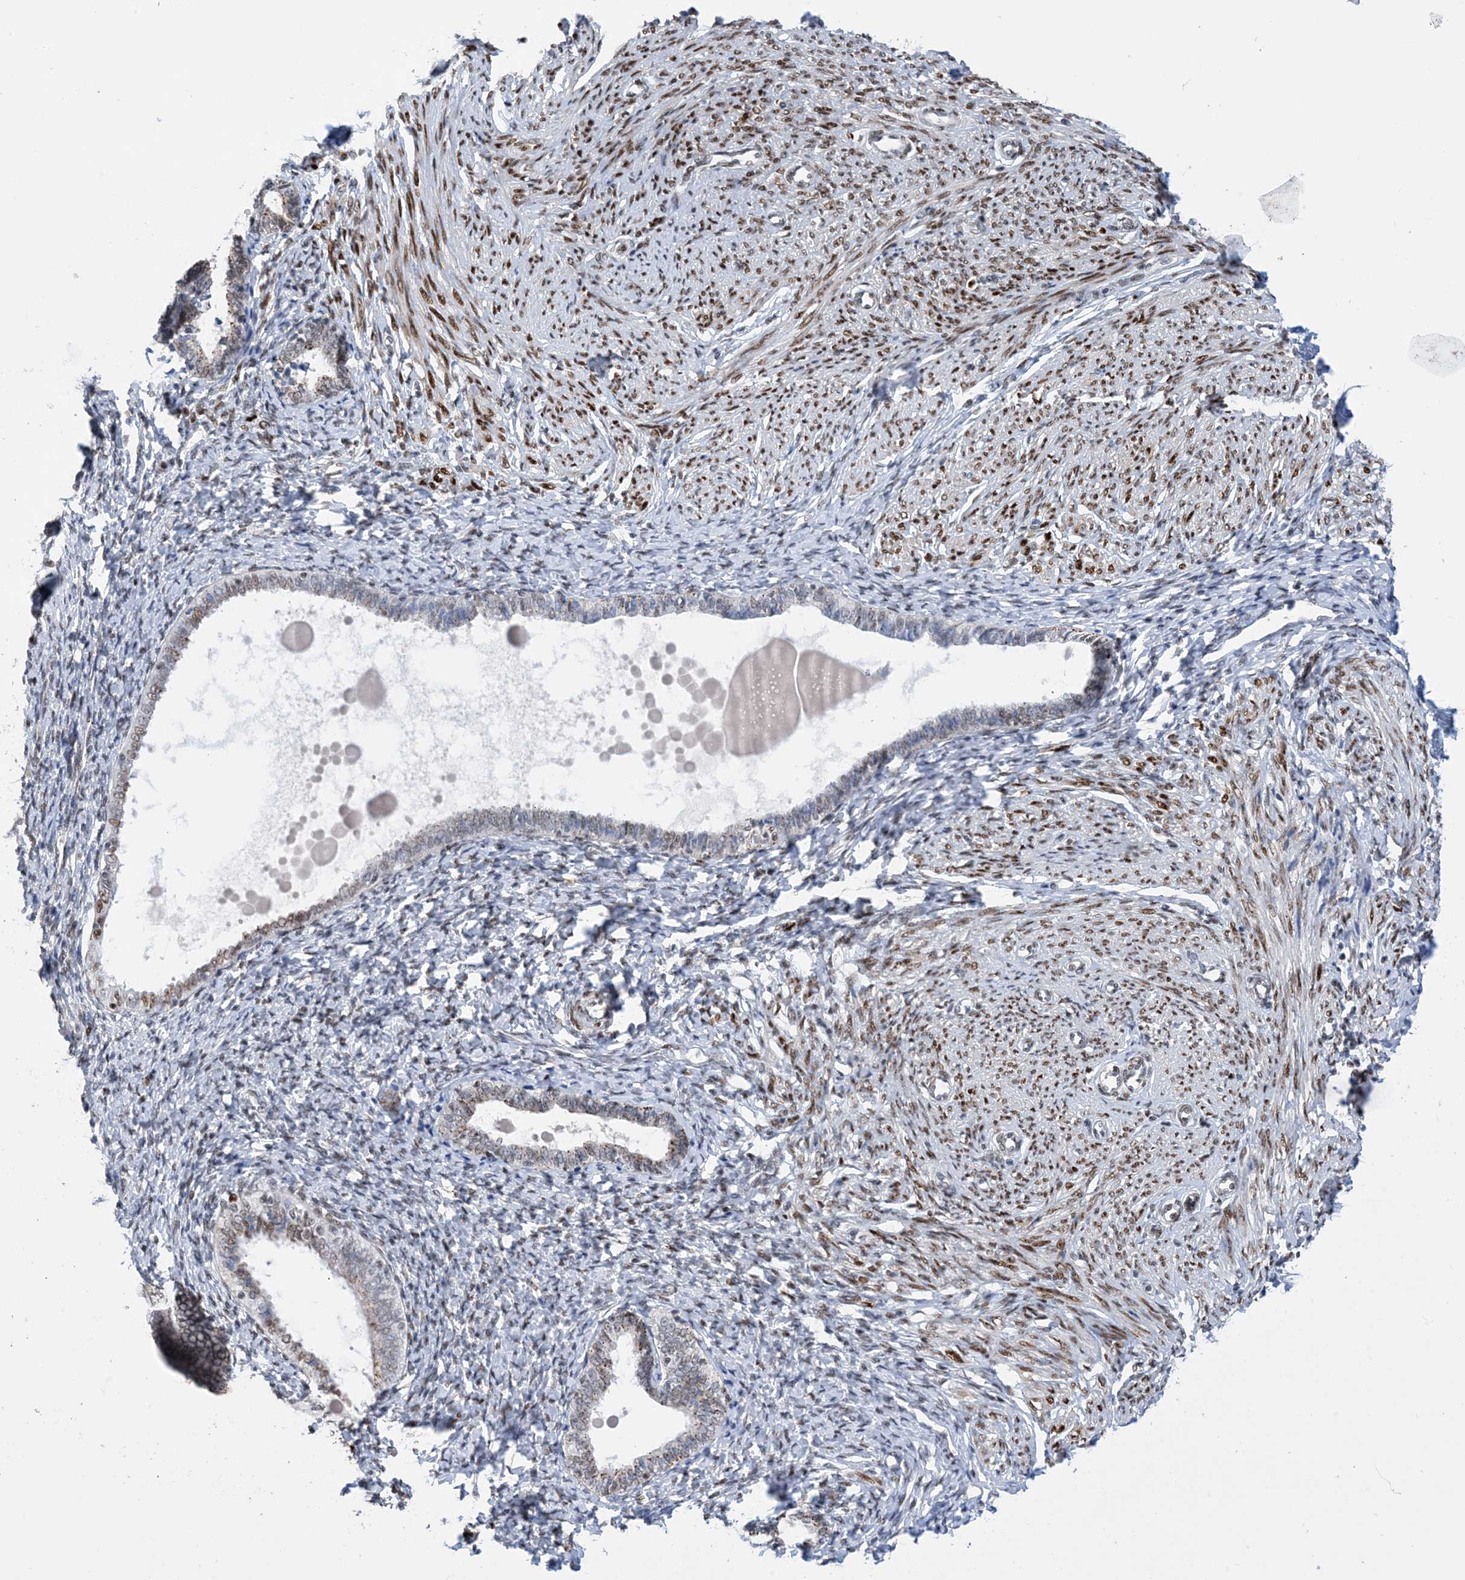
{"staining": {"intensity": "moderate", "quantity": "25%-75%", "location": "nuclear"}, "tissue": "endometrium", "cell_type": "Cells in endometrial stroma", "image_type": "normal", "snomed": [{"axis": "morphology", "description": "Normal tissue, NOS"}, {"axis": "topography", "description": "Endometrium"}], "caption": "Normal endometrium reveals moderate nuclear positivity in about 25%-75% of cells in endometrial stroma, visualized by immunohistochemistry. Nuclei are stained in blue.", "gene": "TSPYL1", "patient": {"sex": "female", "age": 72}}